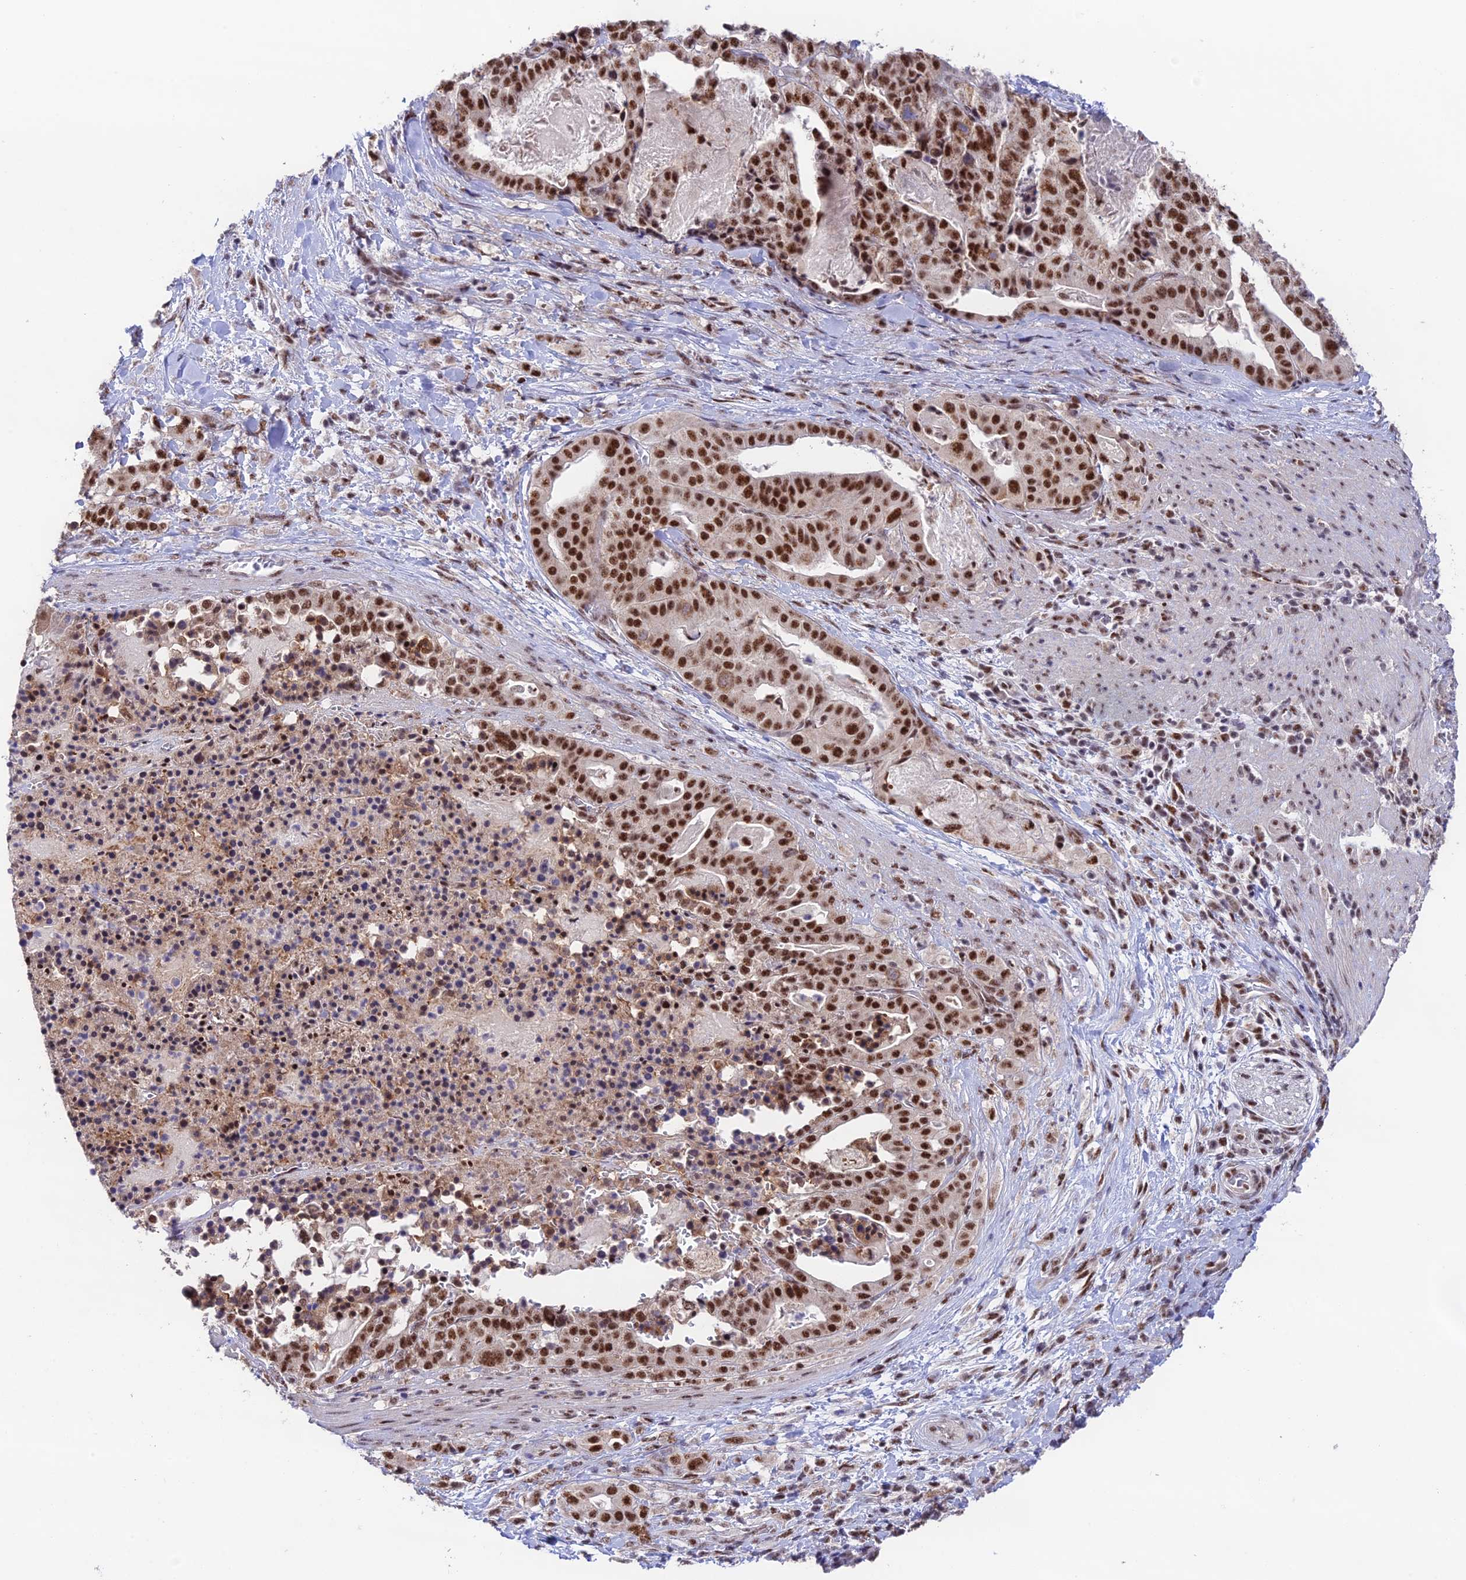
{"staining": {"intensity": "strong", "quantity": ">75%", "location": "nuclear"}, "tissue": "stomach cancer", "cell_type": "Tumor cells", "image_type": "cancer", "snomed": [{"axis": "morphology", "description": "Adenocarcinoma, NOS"}, {"axis": "topography", "description": "Stomach"}], "caption": "Tumor cells display strong nuclear expression in approximately >75% of cells in stomach adenocarcinoma.", "gene": "THOC7", "patient": {"sex": "male", "age": 48}}